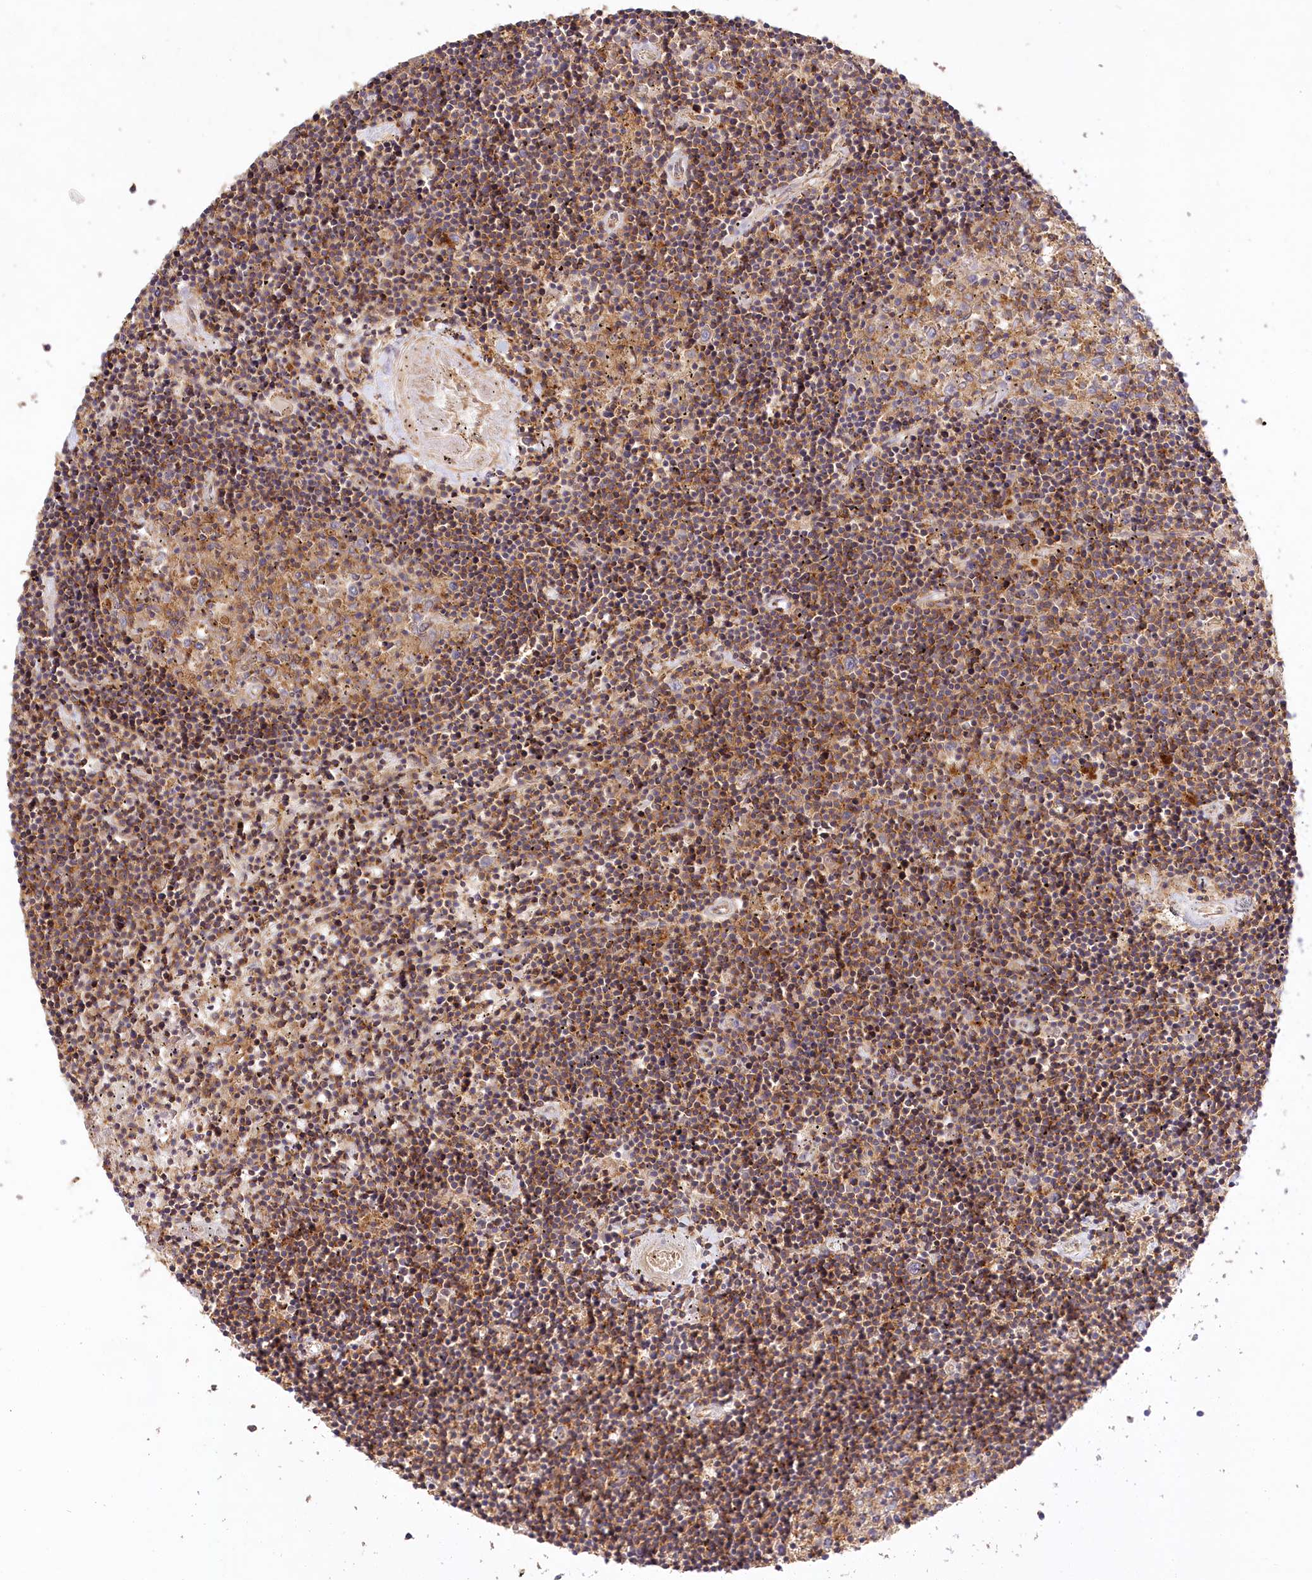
{"staining": {"intensity": "moderate", "quantity": ">75%", "location": "cytoplasmic/membranous"}, "tissue": "lymphoma", "cell_type": "Tumor cells", "image_type": "cancer", "snomed": [{"axis": "morphology", "description": "Malignant lymphoma, non-Hodgkin's type, Low grade"}, {"axis": "topography", "description": "Spleen"}], "caption": "A brown stain shows moderate cytoplasmic/membranous expression of a protein in lymphoma tumor cells.", "gene": "LSS", "patient": {"sex": "male", "age": 76}}